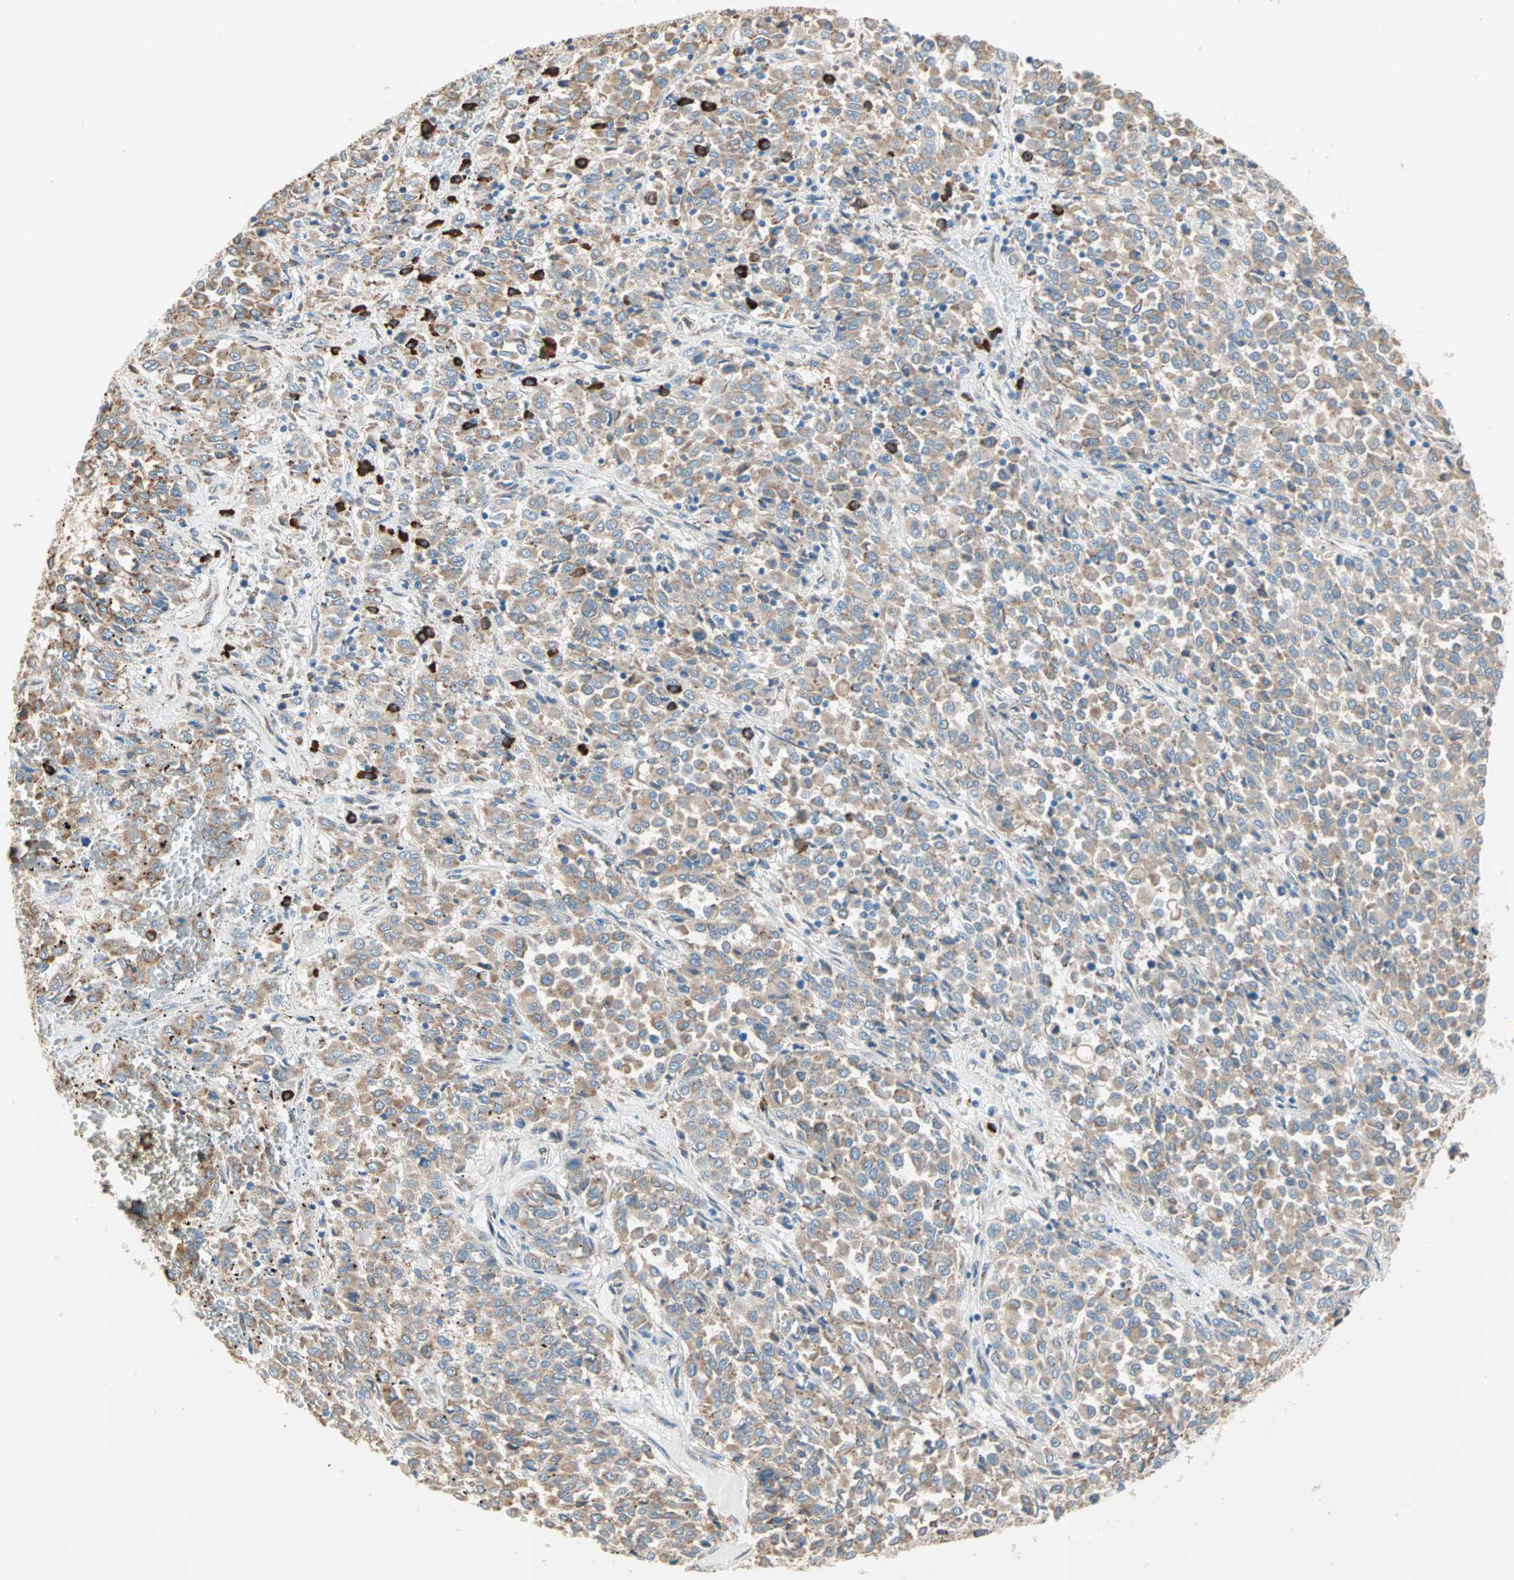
{"staining": {"intensity": "moderate", "quantity": ">75%", "location": "cytoplasmic/membranous"}, "tissue": "melanoma", "cell_type": "Tumor cells", "image_type": "cancer", "snomed": [{"axis": "morphology", "description": "Malignant melanoma, Metastatic site"}, {"axis": "topography", "description": "Pancreas"}], "caption": "A brown stain labels moderate cytoplasmic/membranous expression of a protein in melanoma tumor cells. The staining was performed using DAB to visualize the protein expression in brown, while the nuclei were stained in blue with hematoxylin (Magnification: 20x).", "gene": "PLCXD1", "patient": {"sex": "female", "age": 30}}